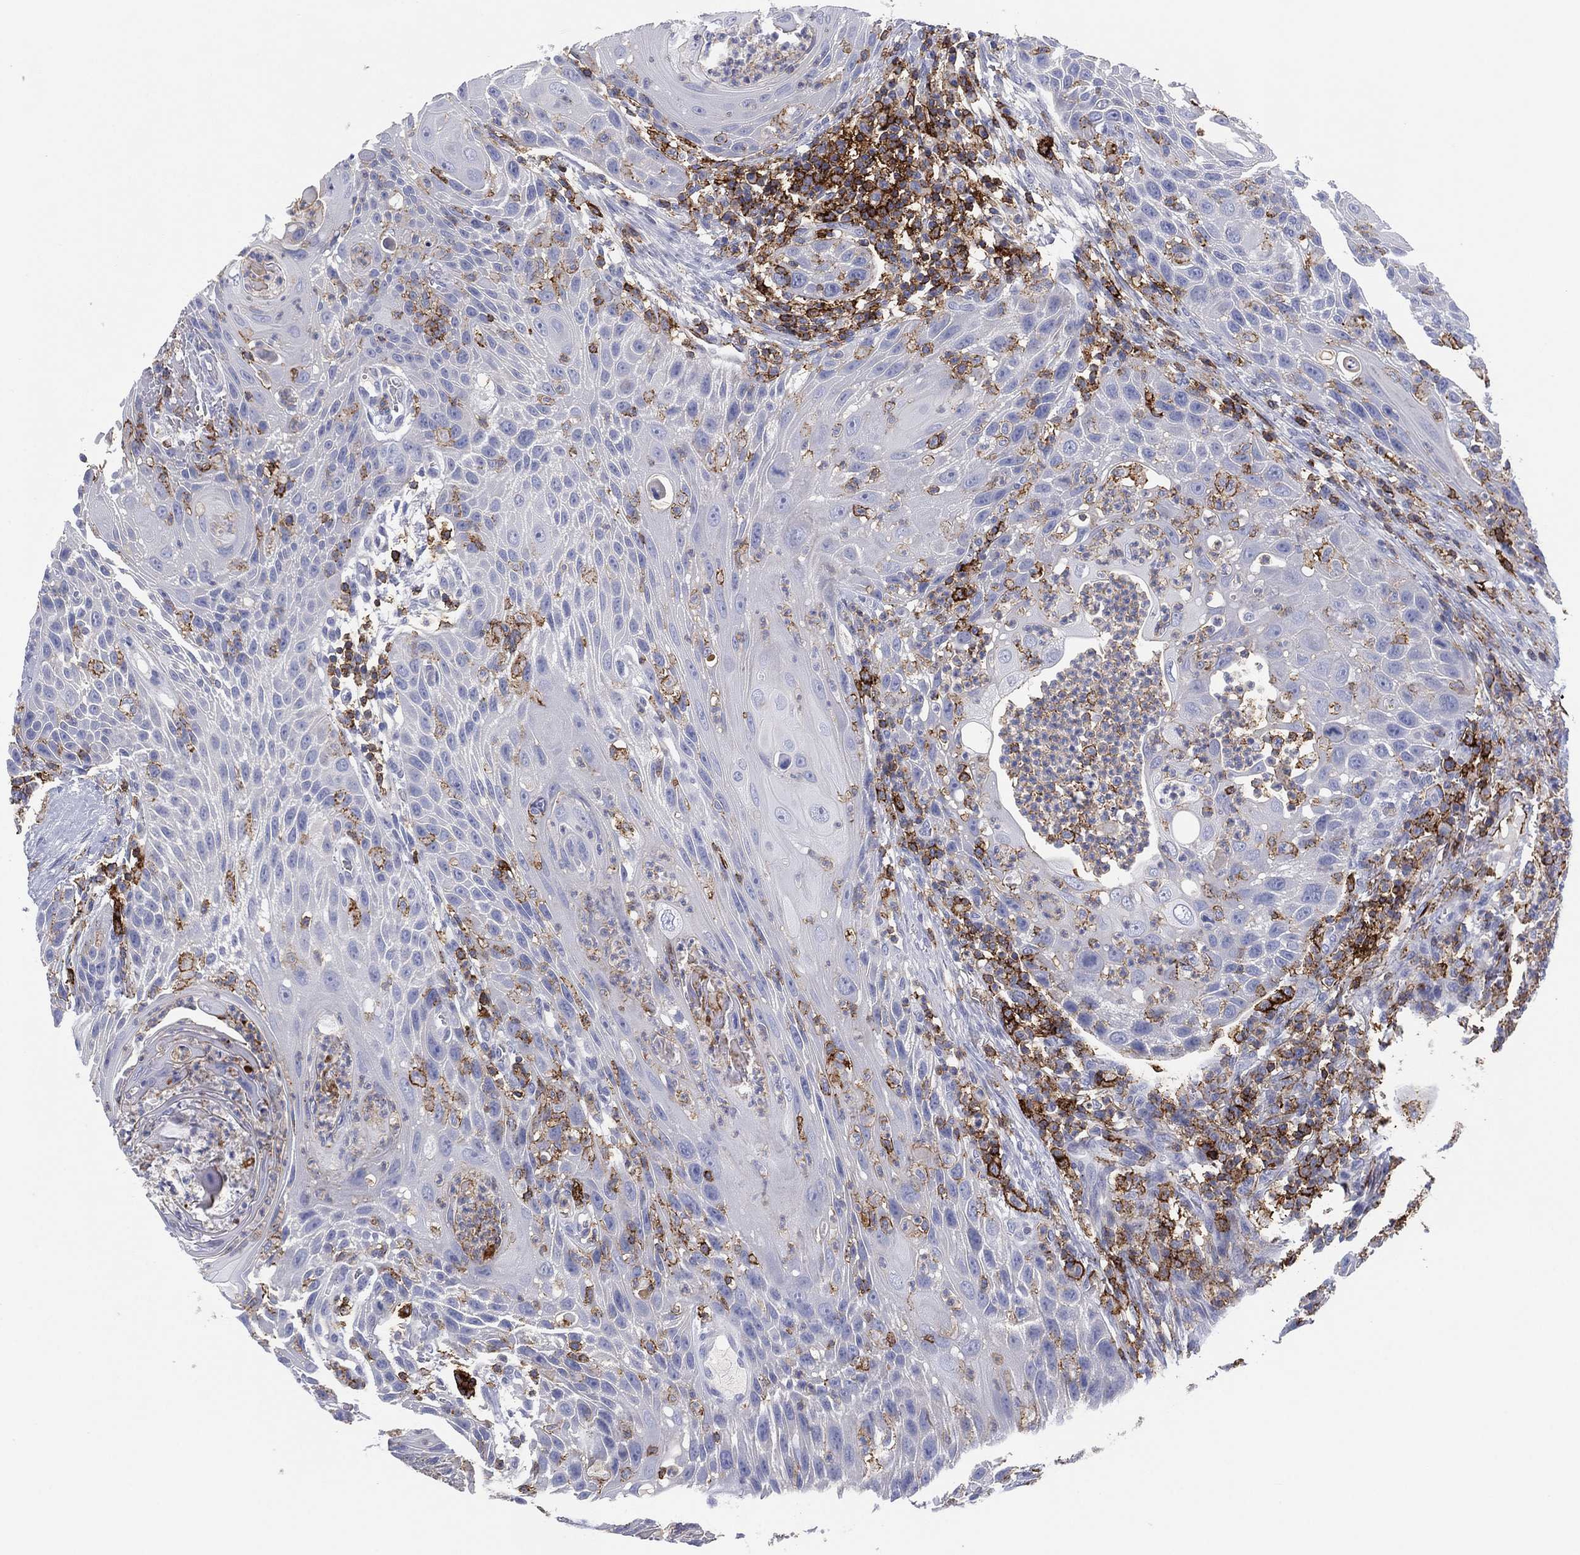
{"staining": {"intensity": "moderate", "quantity": "<25%", "location": "cytoplasmic/membranous"}, "tissue": "head and neck cancer", "cell_type": "Tumor cells", "image_type": "cancer", "snomed": [{"axis": "morphology", "description": "Squamous cell carcinoma, NOS"}, {"axis": "topography", "description": "Head-Neck"}], "caption": "Immunohistochemical staining of head and neck squamous cell carcinoma displays low levels of moderate cytoplasmic/membranous positivity in approximately <25% of tumor cells. The protein is shown in brown color, while the nuclei are stained blue.", "gene": "SELPLG", "patient": {"sex": "male", "age": 69}}